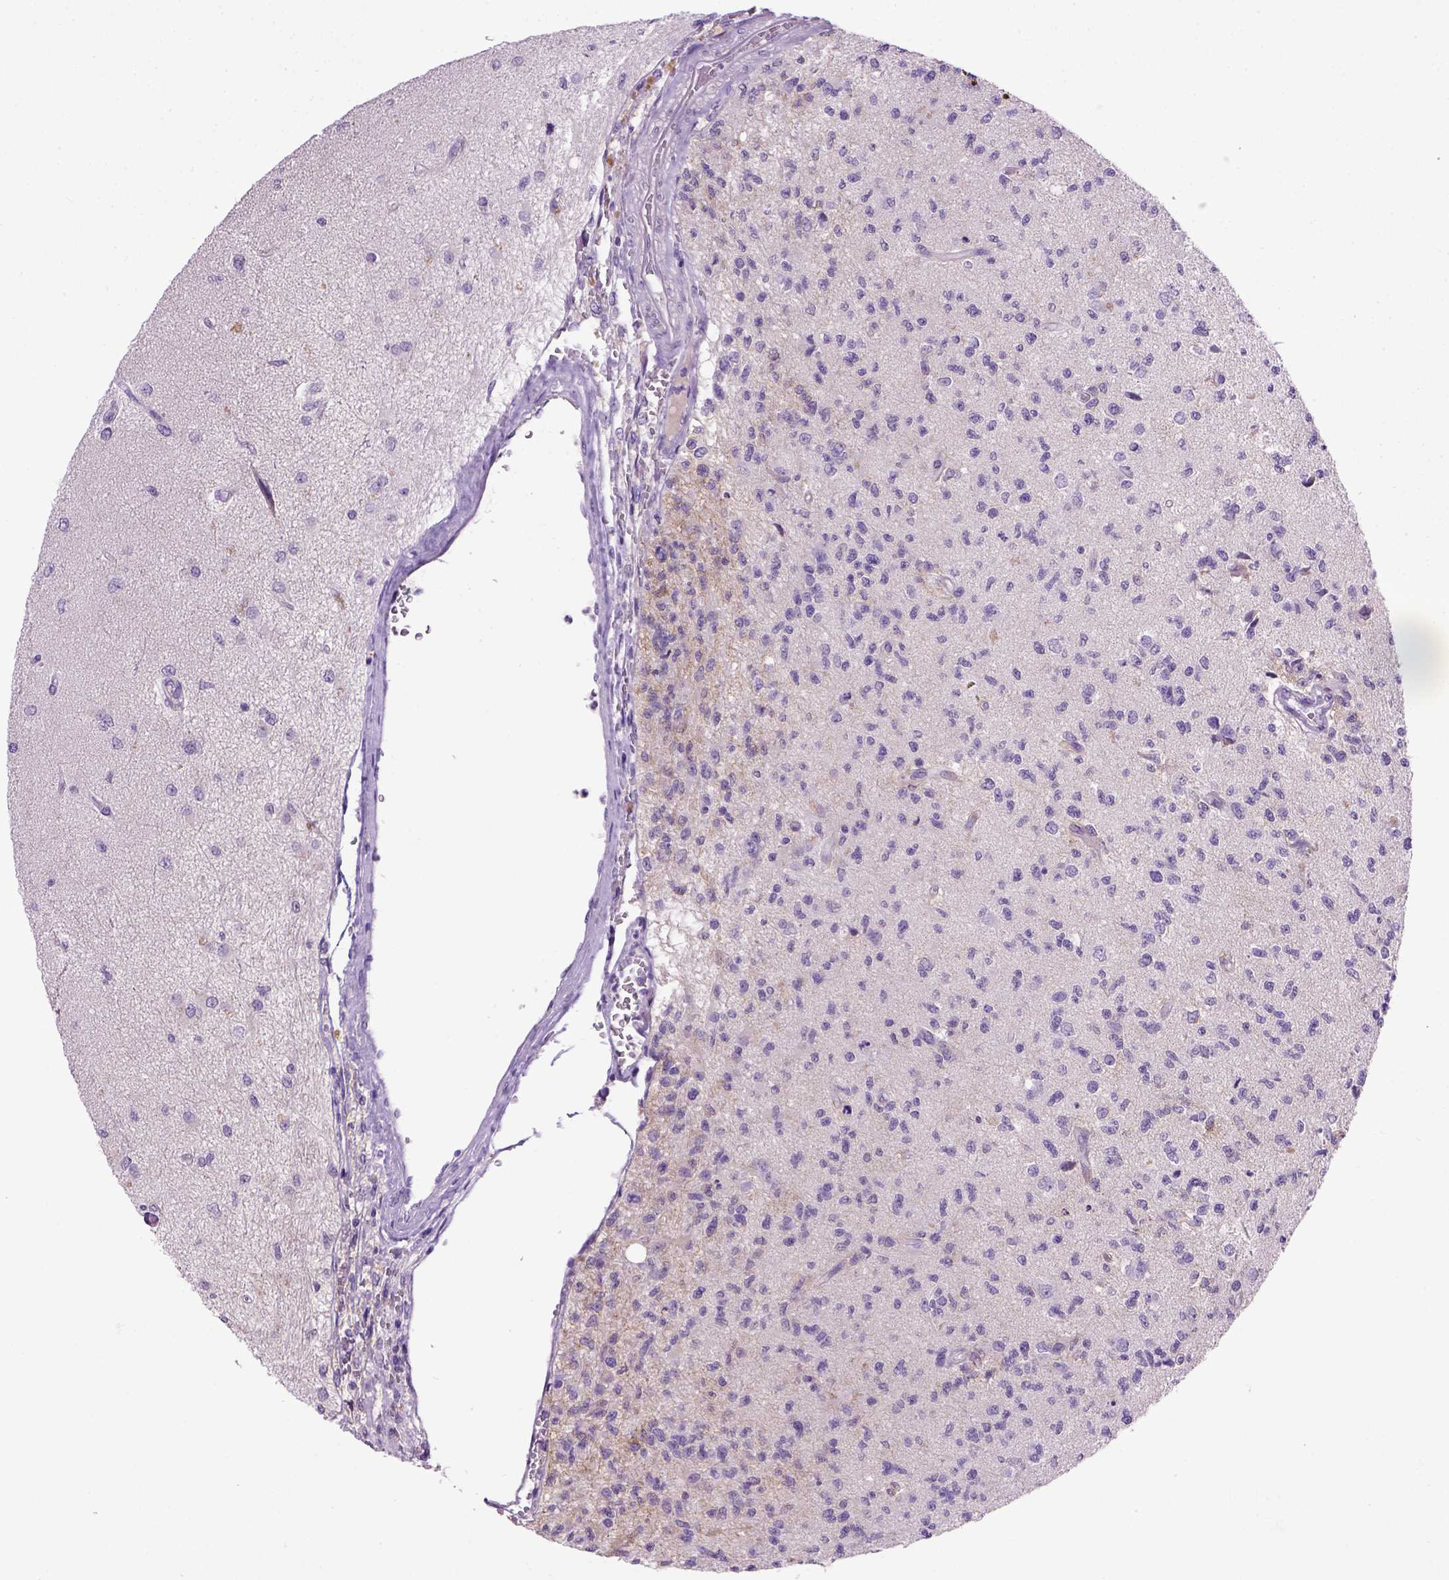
{"staining": {"intensity": "negative", "quantity": "none", "location": "none"}, "tissue": "glioma", "cell_type": "Tumor cells", "image_type": "cancer", "snomed": [{"axis": "morphology", "description": "Glioma, malignant, High grade"}, {"axis": "topography", "description": "Brain"}], "caption": "This micrograph is of malignant glioma (high-grade) stained with immunohistochemistry (IHC) to label a protein in brown with the nuclei are counter-stained blue. There is no positivity in tumor cells. The staining is performed using DAB brown chromogen with nuclei counter-stained in using hematoxylin.", "gene": "CDH1", "patient": {"sex": "male", "age": 56}}